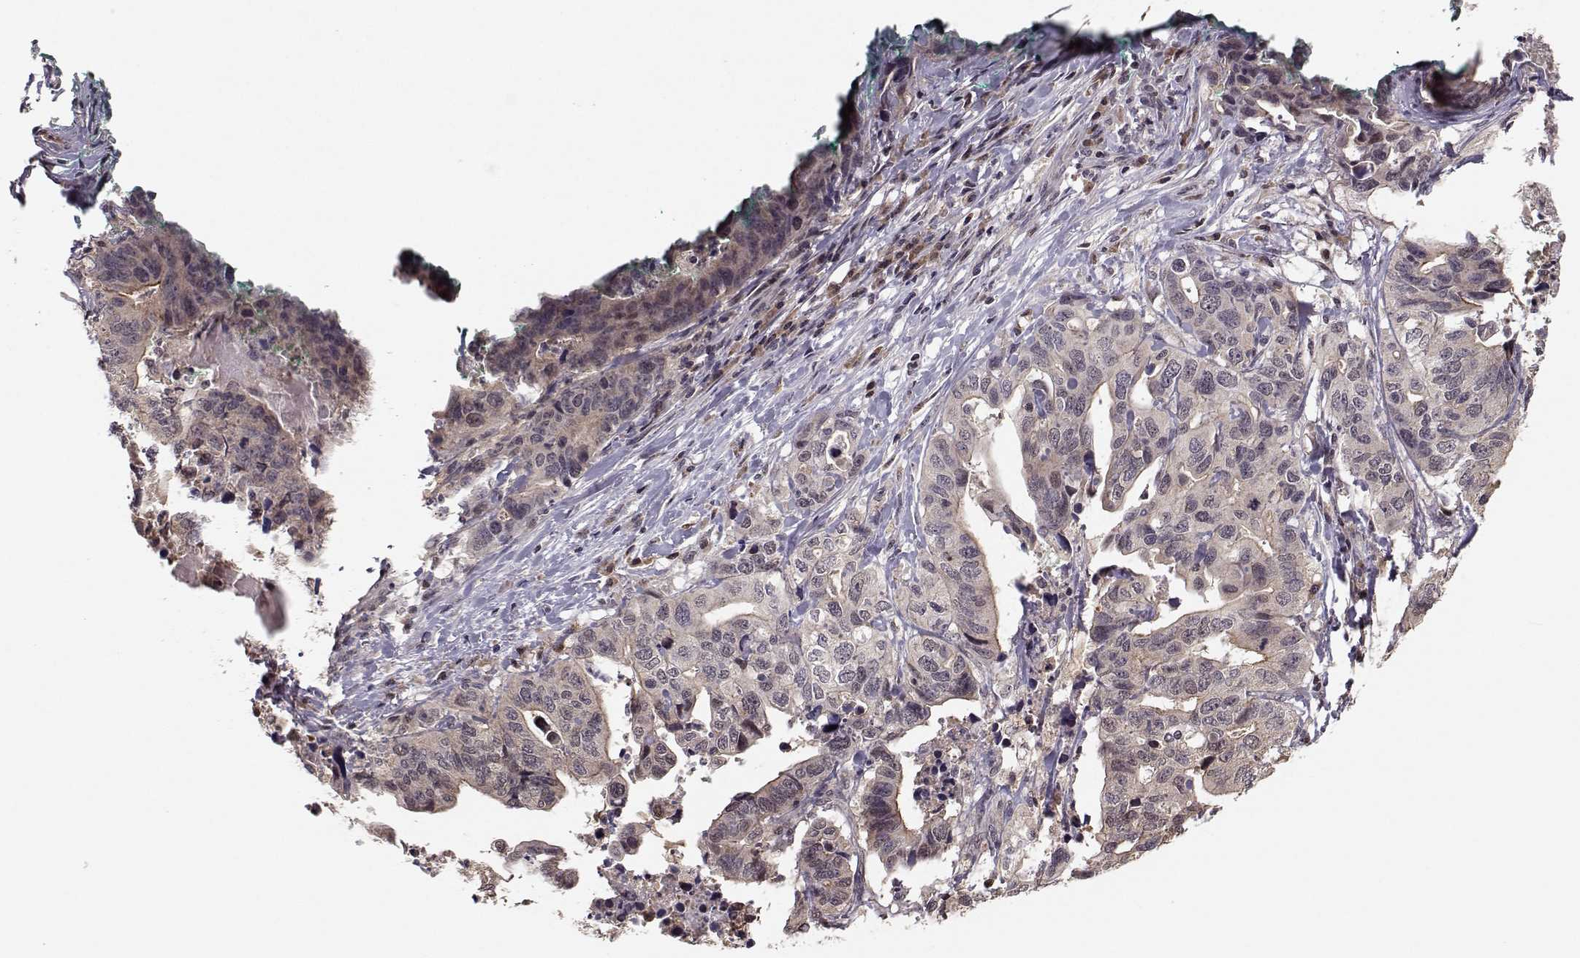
{"staining": {"intensity": "weak", "quantity": "25%-75%", "location": "cytoplasmic/membranous"}, "tissue": "stomach cancer", "cell_type": "Tumor cells", "image_type": "cancer", "snomed": [{"axis": "morphology", "description": "Adenocarcinoma, NOS"}, {"axis": "topography", "description": "Stomach, upper"}], "caption": "Stomach adenocarcinoma tissue displays weak cytoplasmic/membranous expression in approximately 25%-75% of tumor cells, visualized by immunohistochemistry. (IHC, brightfield microscopy, high magnification).", "gene": "PLEKHG3", "patient": {"sex": "female", "age": 67}}